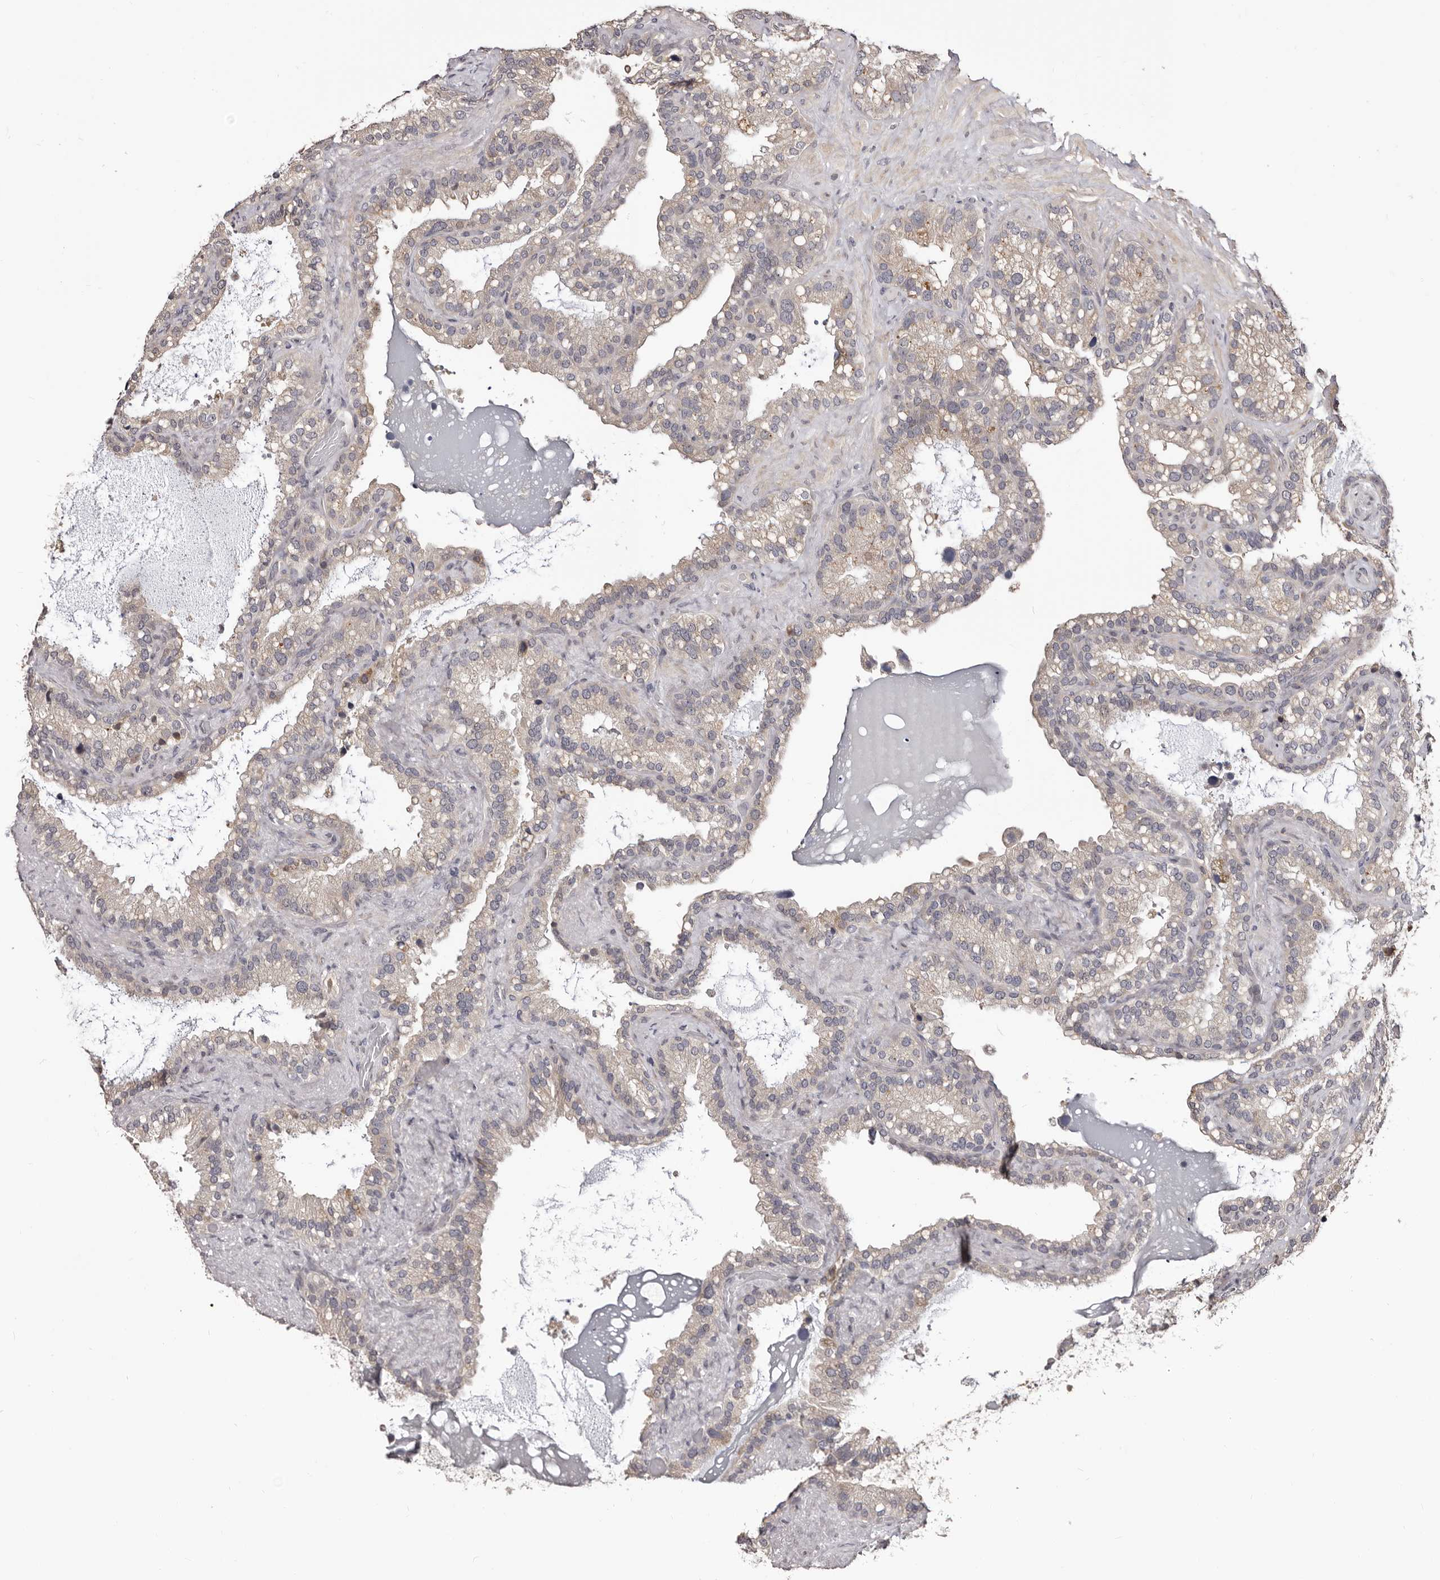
{"staining": {"intensity": "weak", "quantity": "25%-75%", "location": "cytoplasmic/membranous"}, "tissue": "seminal vesicle", "cell_type": "Glandular cells", "image_type": "normal", "snomed": [{"axis": "morphology", "description": "Normal tissue, NOS"}, {"axis": "topography", "description": "Prostate"}, {"axis": "topography", "description": "Seminal veicle"}], "caption": "Protein staining of unremarkable seminal vesicle reveals weak cytoplasmic/membranous positivity in about 25%-75% of glandular cells. Using DAB (3,3'-diaminobenzidine) (brown) and hematoxylin (blue) stains, captured at high magnification using brightfield microscopy.", "gene": "NOL12", "patient": {"sex": "male", "age": 68}}